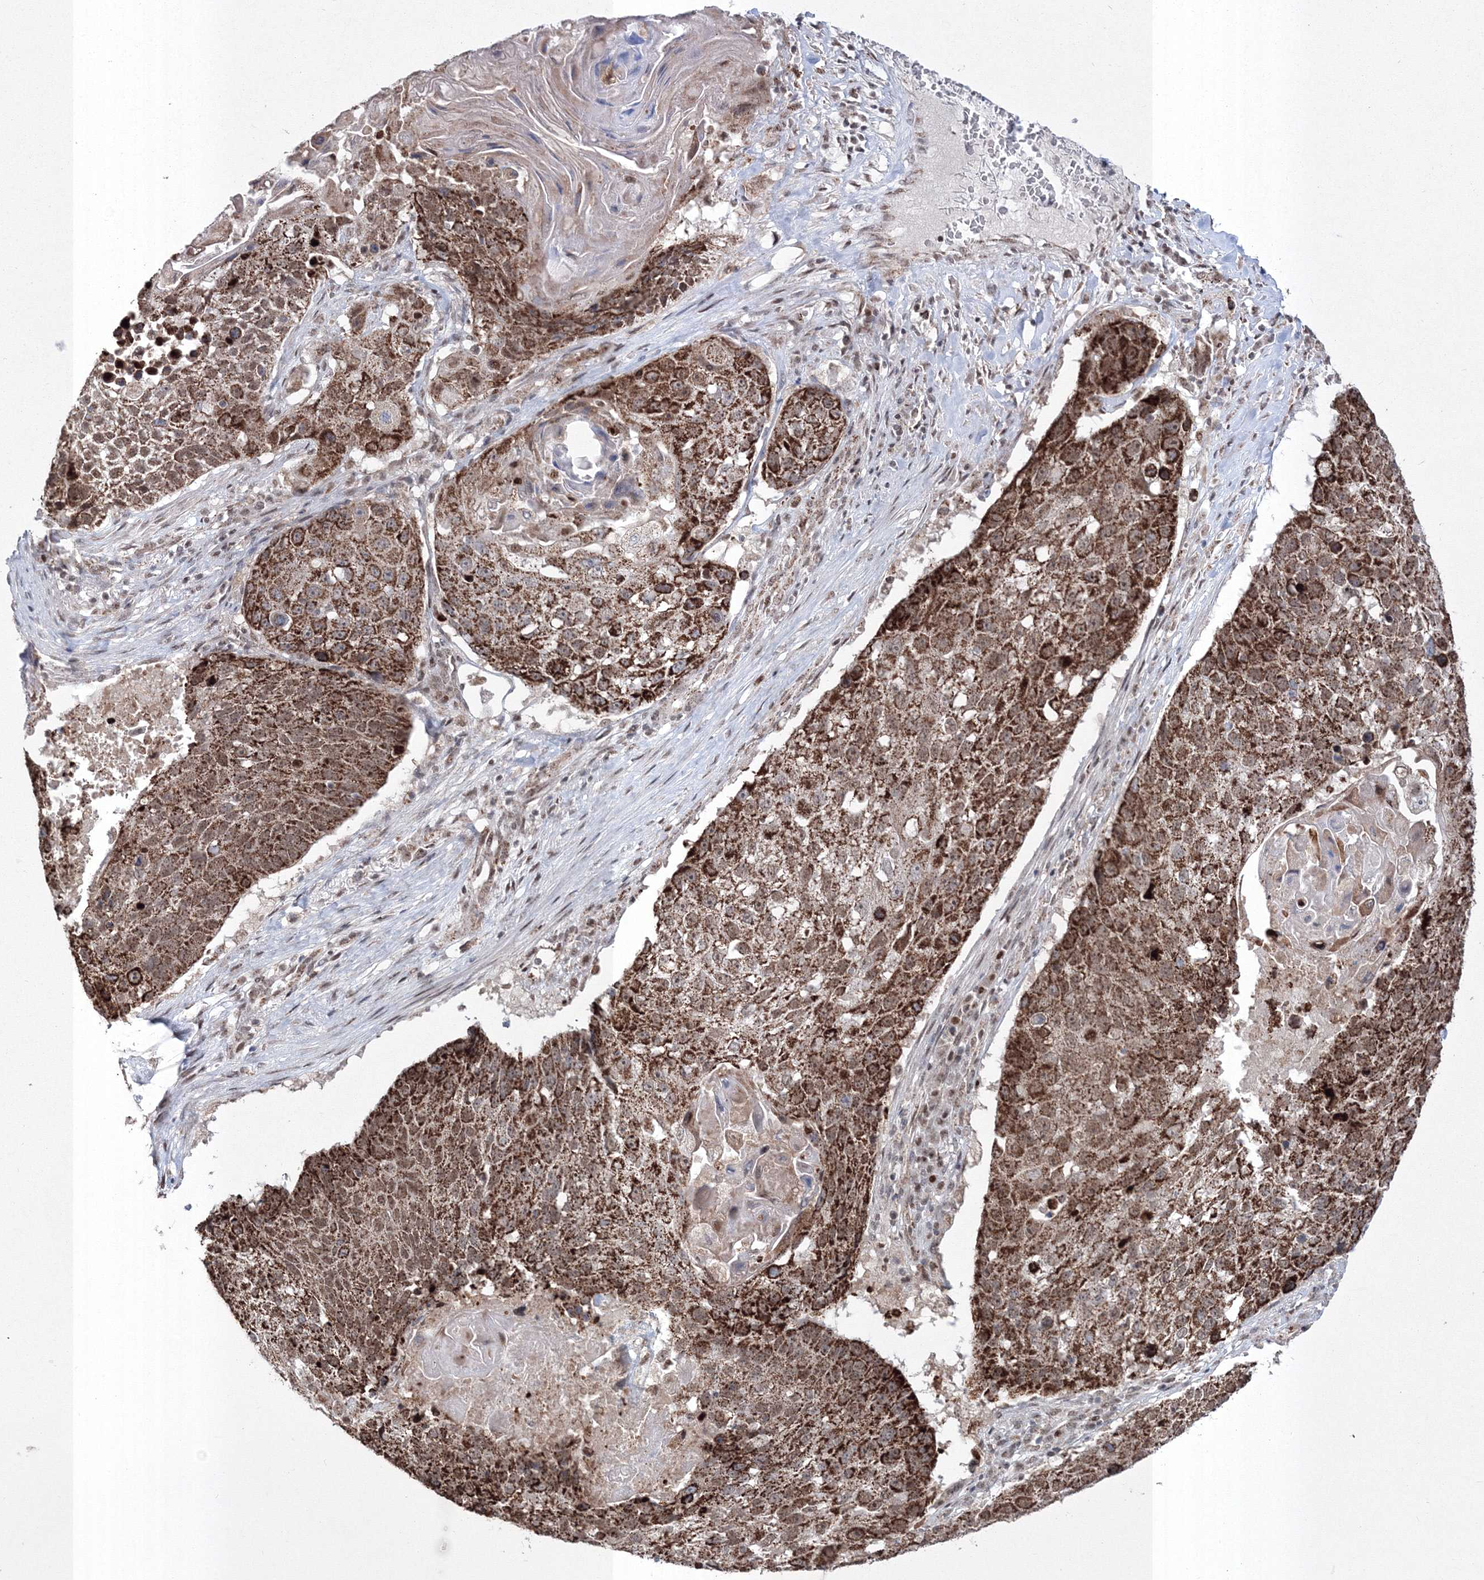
{"staining": {"intensity": "strong", "quantity": ">75%", "location": "cytoplasmic/membranous,nuclear"}, "tissue": "lung cancer", "cell_type": "Tumor cells", "image_type": "cancer", "snomed": [{"axis": "morphology", "description": "Squamous cell carcinoma, NOS"}, {"axis": "topography", "description": "Lung"}], "caption": "Immunohistochemistry (DAB (3,3'-diaminobenzidine)) staining of human lung cancer (squamous cell carcinoma) shows strong cytoplasmic/membranous and nuclear protein positivity in approximately >75% of tumor cells. The staining is performed using DAB brown chromogen to label protein expression. The nuclei are counter-stained blue using hematoxylin.", "gene": "GRSF1", "patient": {"sex": "male", "age": 61}}